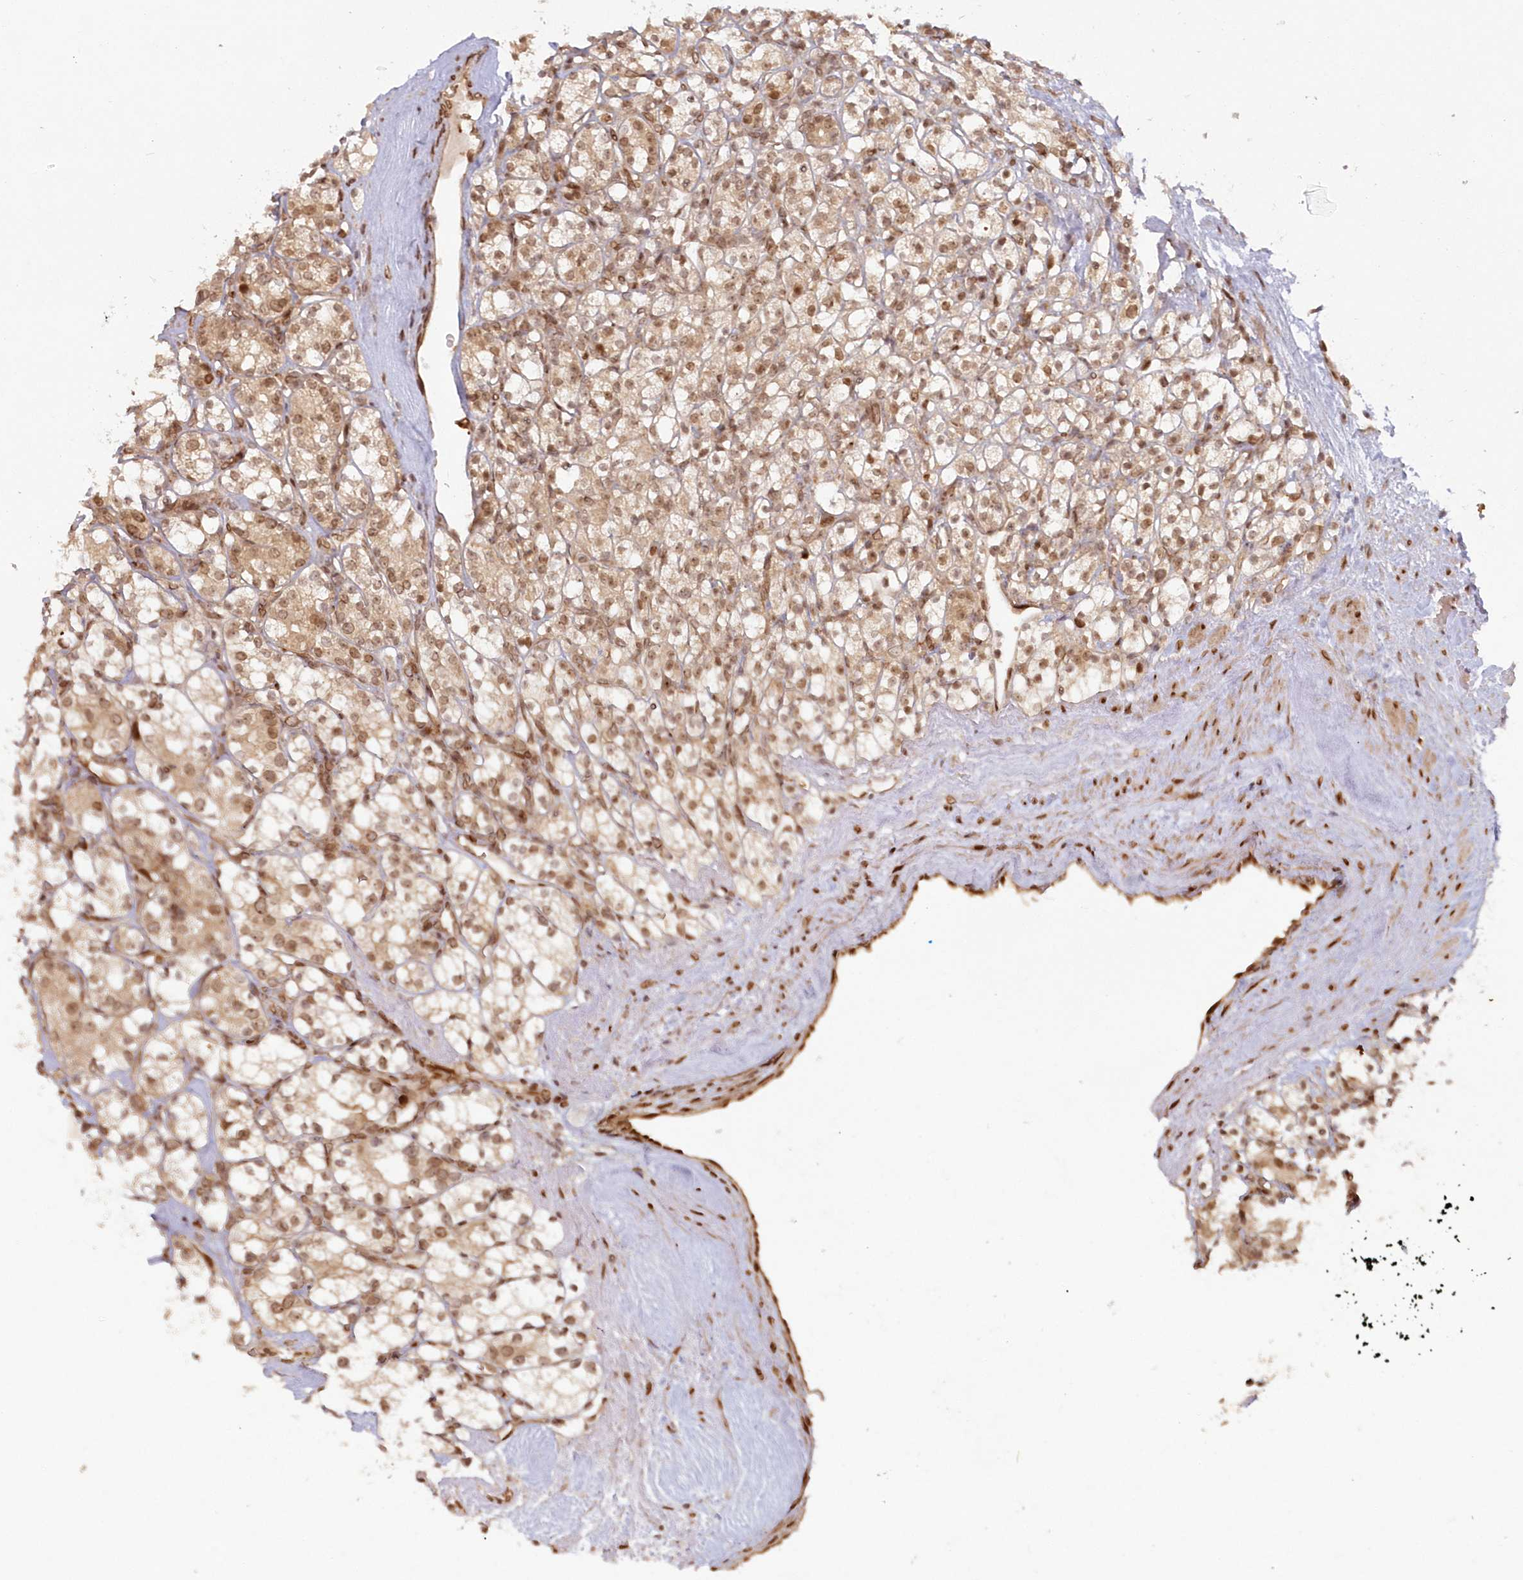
{"staining": {"intensity": "moderate", "quantity": ">75%", "location": "nuclear"}, "tissue": "renal cancer", "cell_type": "Tumor cells", "image_type": "cancer", "snomed": [{"axis": "morphology", "description": "Adenocarcinoma, NOS"}, {"axis": "topography", "description": "Kidney"}], "caption": "An IHC image of tumor tissue is shown. Protein staining in brown shows moderate nuclear positivity in adenocarcinoma (renal) within tumor cells.", "gene": "TOGARAM2", "patient": {"sex": "male", "age": 77}}